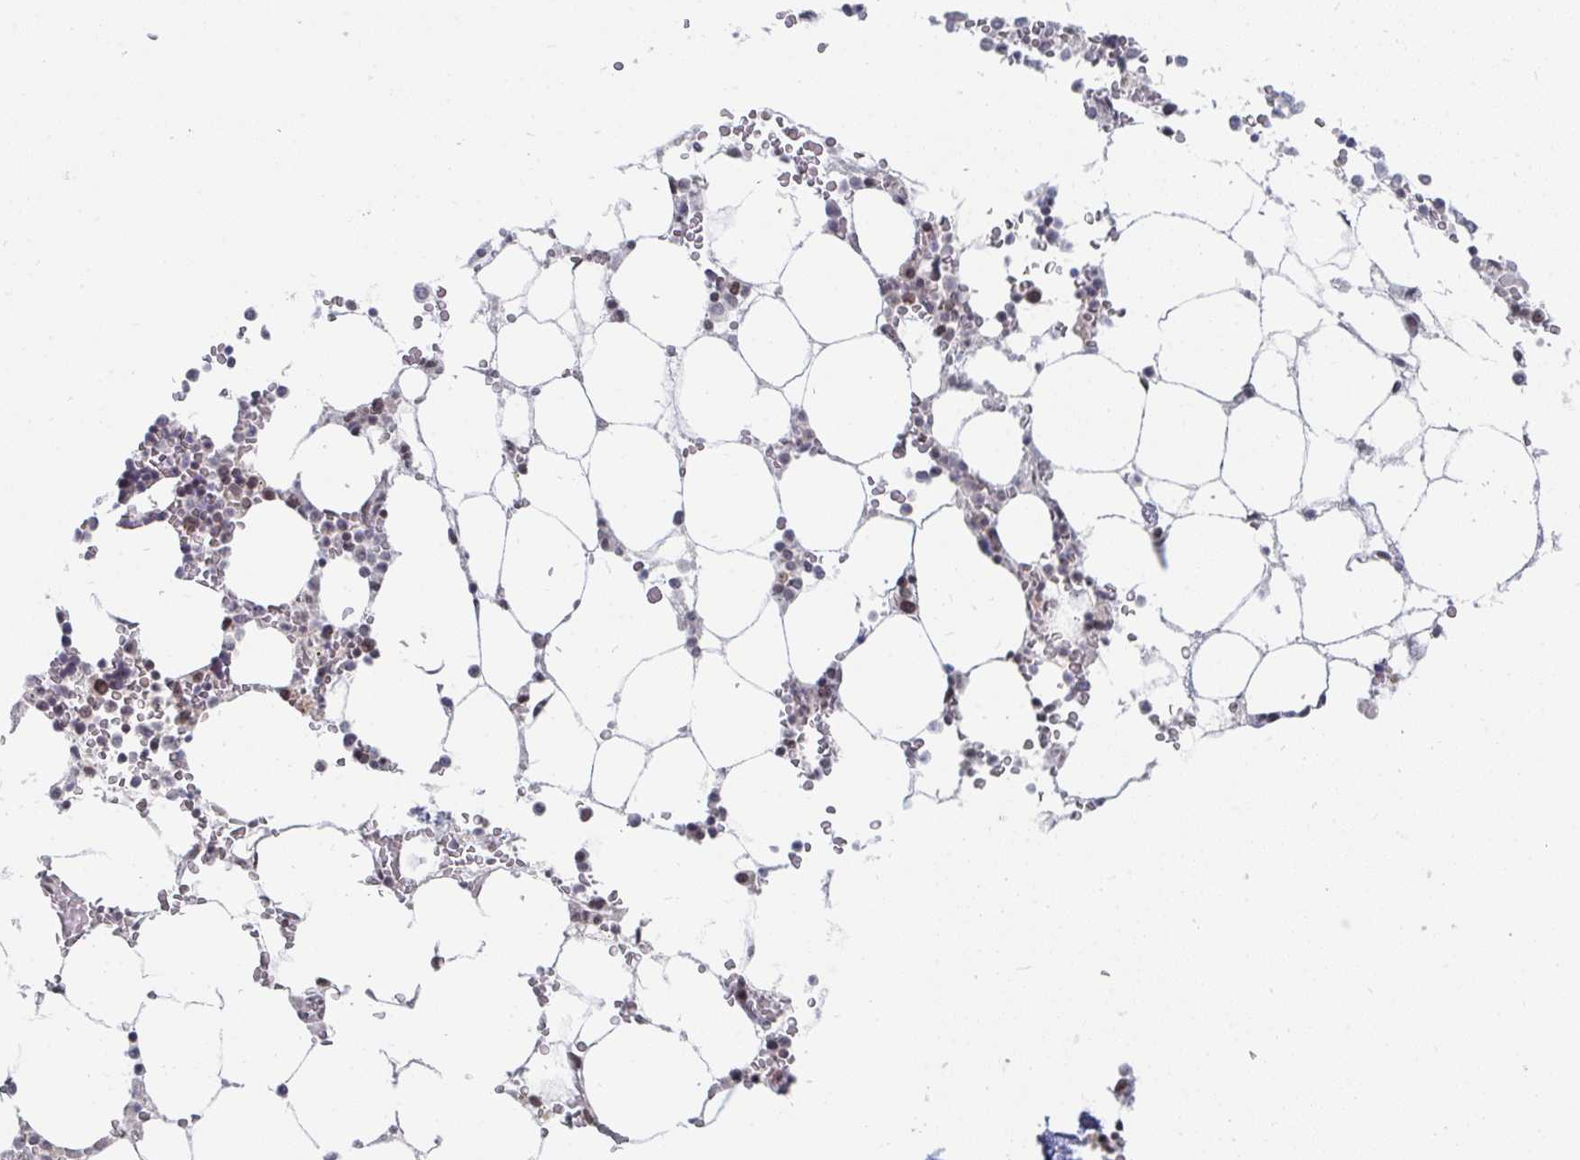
{"staining": {"intensity": "moderate", "quantity": "<25%", "location": "nuclear"}, "tissue": "bone marrow", "cell_type": "Hematopoietic cells", "image_type": "normal", "snomed": [{"axis": "morphology", "description": "Normal tissue, NOS"}, {"axis": "topography", "description": "Bone marrow"}], "caption": "Benign bone marrow demonstrates moderate nuclear staining in about <25% of hematopoietic cells, visualized by immunohistochemistry.", "gene": "TRIP12", "patient": {"sex": "male", "age": 64}}